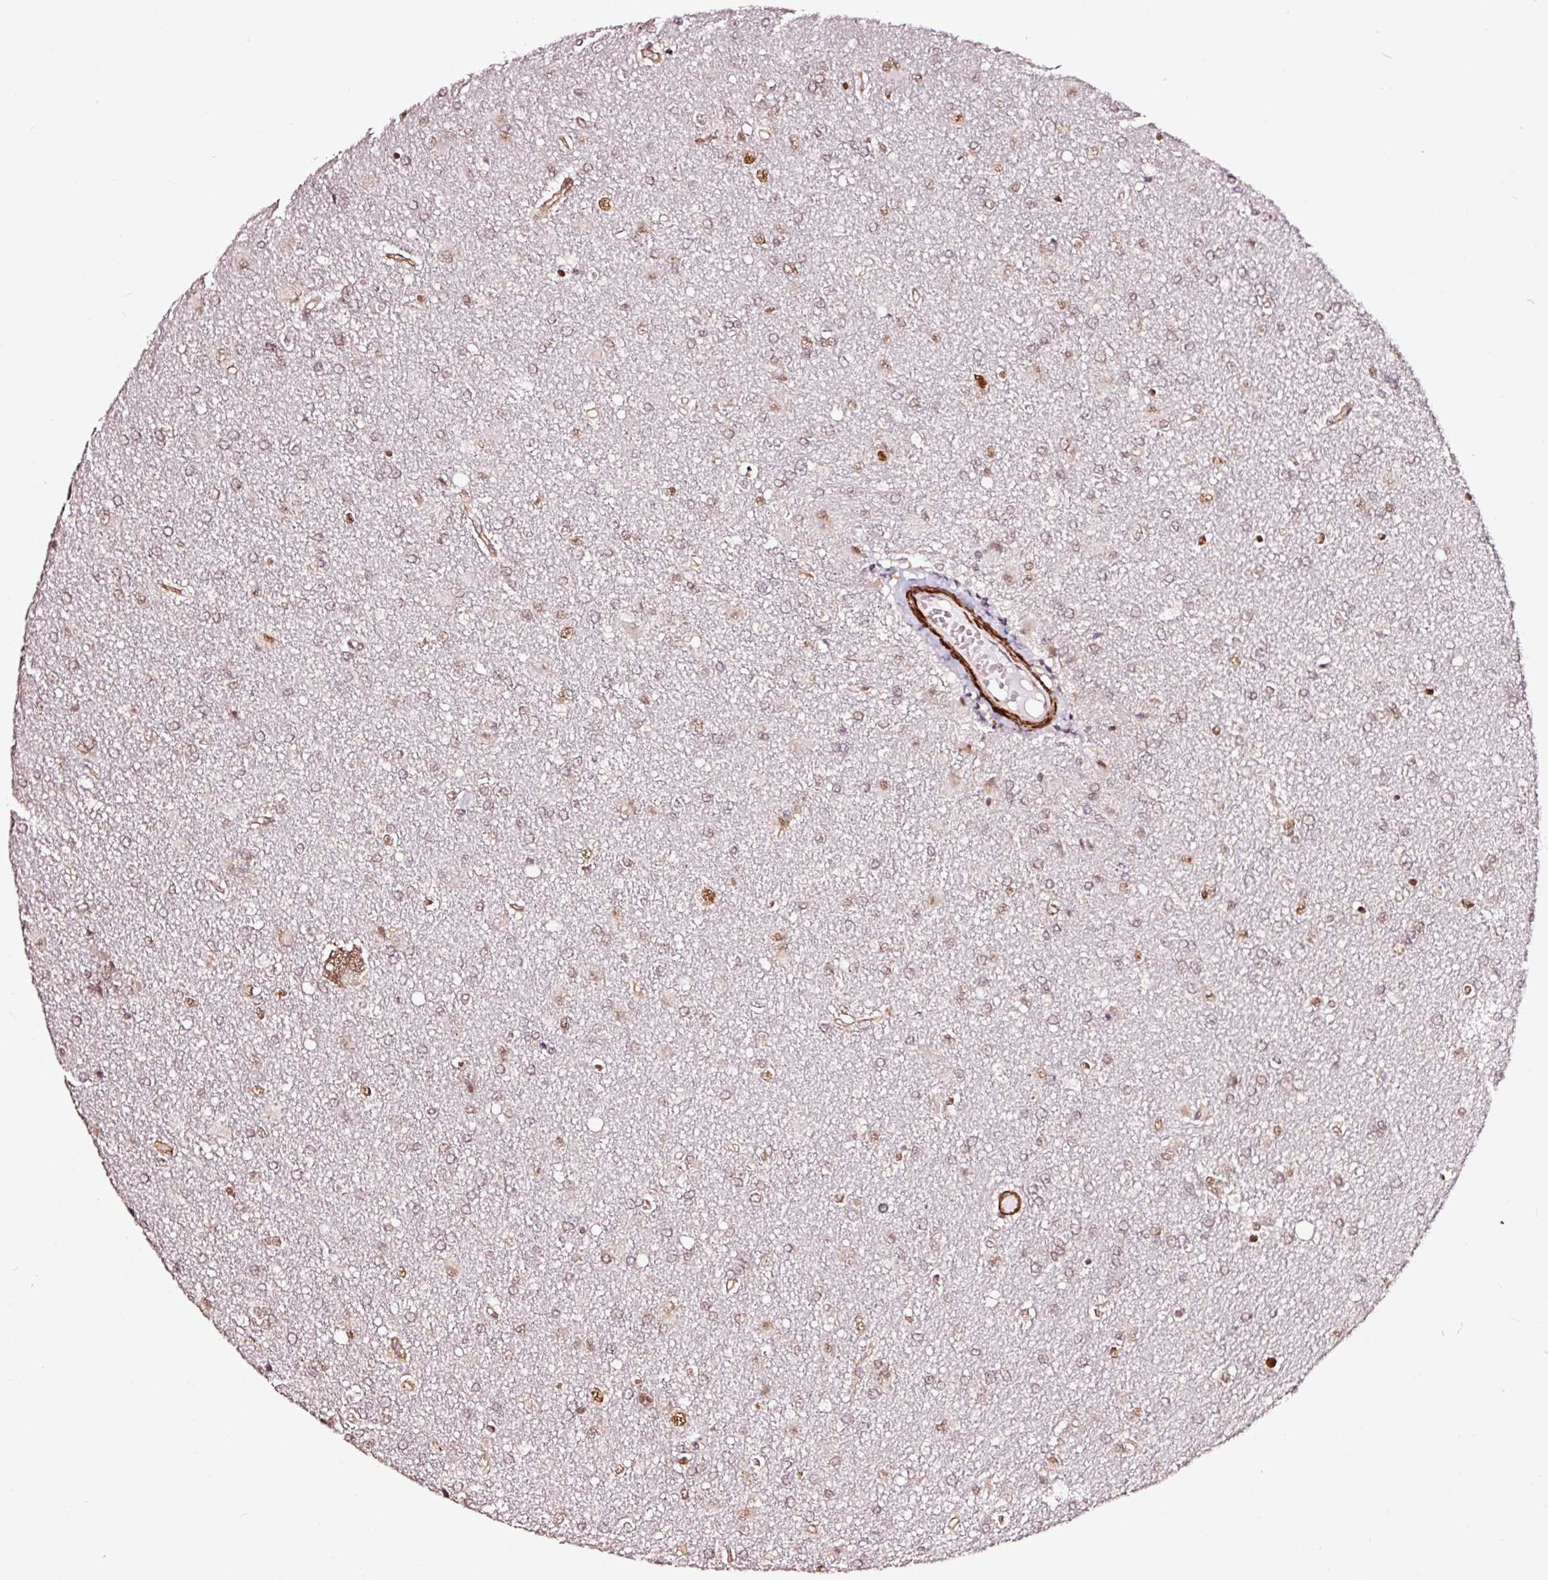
{"staining": {"intensity": "moderate", "quantity": ">75%", "location": "nuclear"}, "tissue": "glioma", "cell_type": "Tumor cells", "image_type": "cancer", "snomed": [{"axis": "morphology", "description": "Glioma, malignant, High grade"}, {"axis": "topography", "description": "Brain"}], "caption": "A brown stain shows moderate nuclear expression of a protein in human glioma tumor cells.", "gene": "TPM1", "patient": {"sex": "male", "age": 67}}